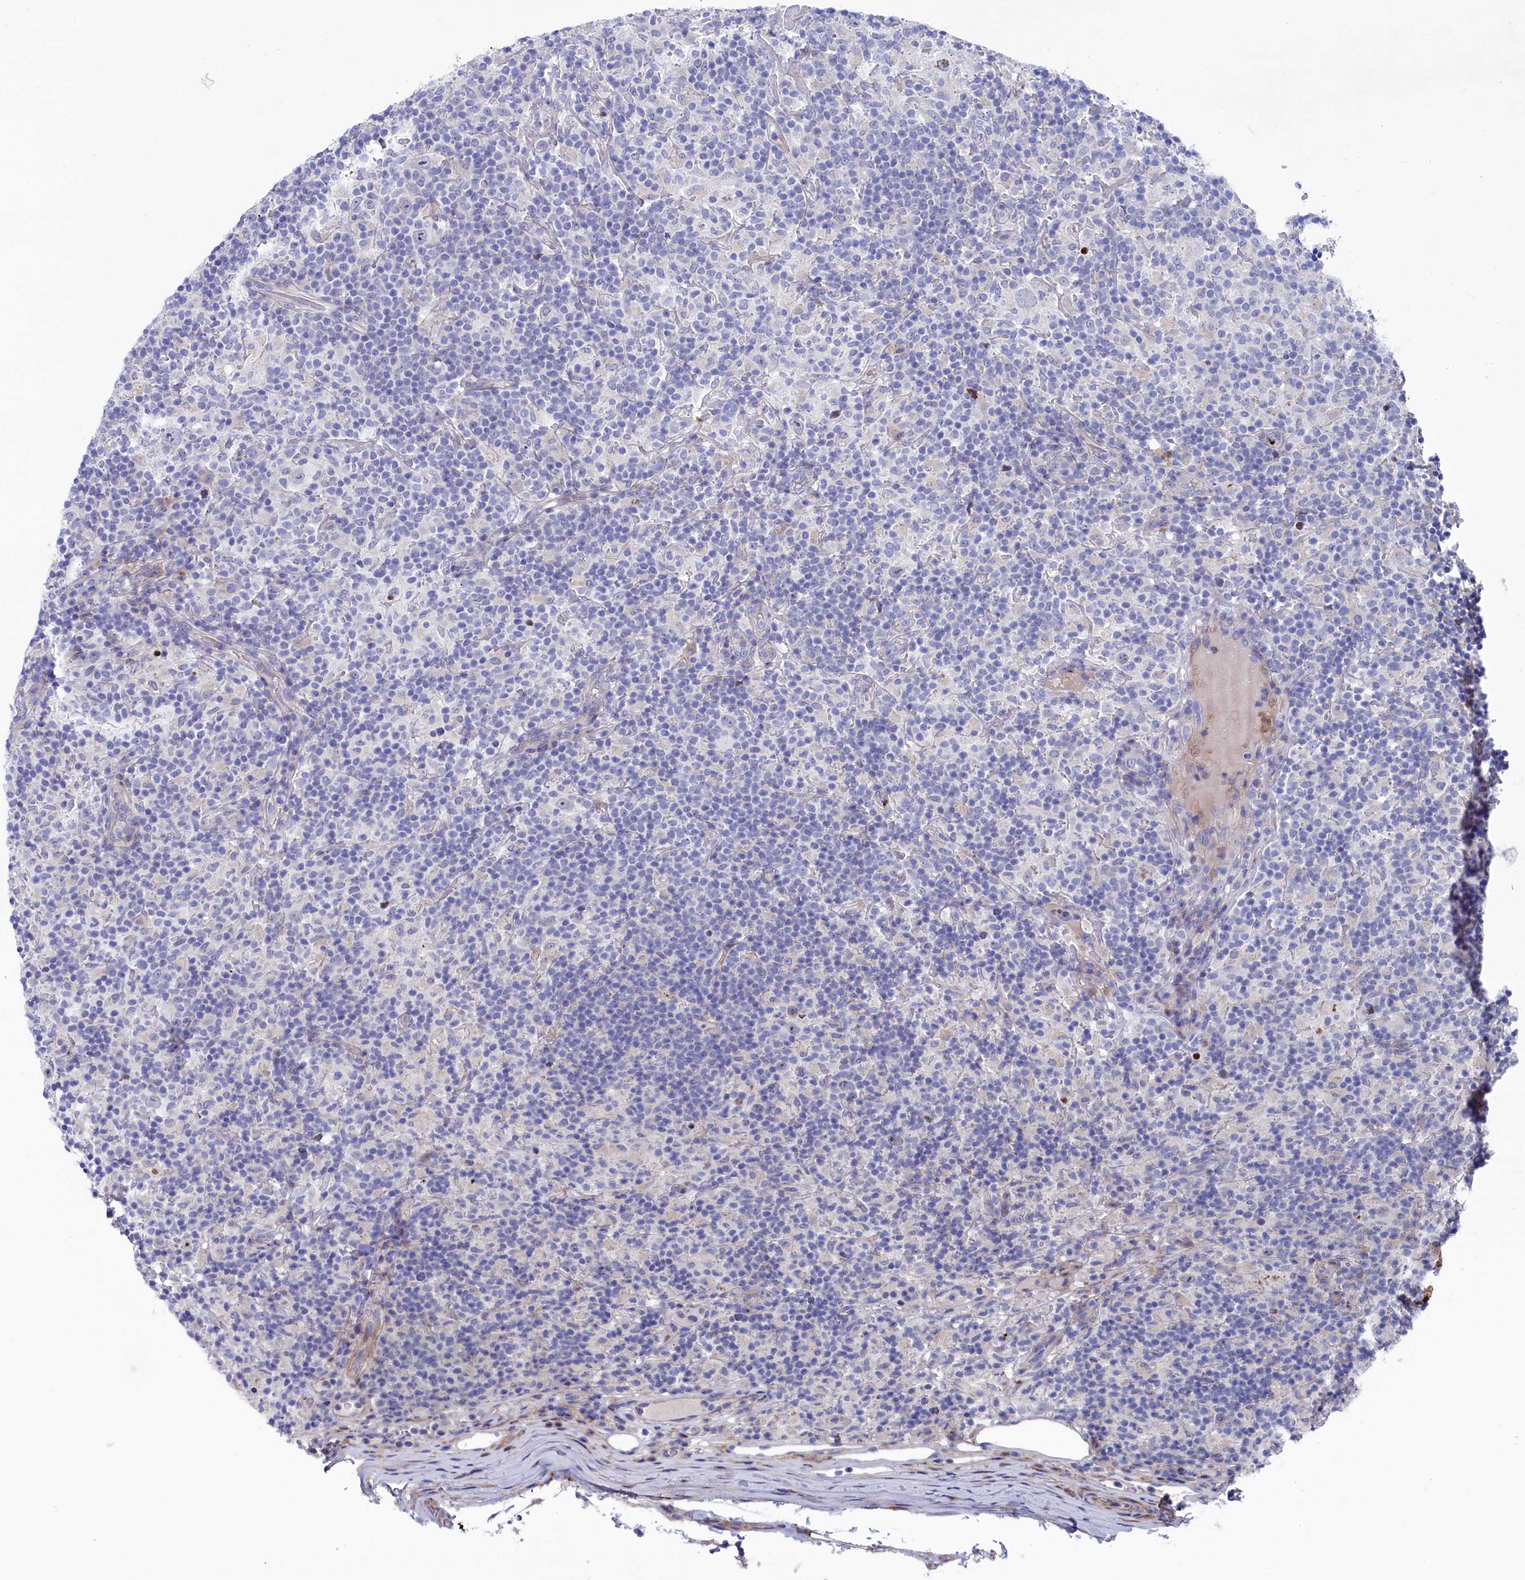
{"staining": {"intensity": "negative", "quantity": "none", "location": "none"}, "tissue": "lymphoma", "cell_type": "Tumor cells", "image_type": "cancer", "snomed": [{"axis": "morphology", "description": "Hodgkin's disease, NOS"}, {"axis": "topography", "description": "Lymph node"}], "caption": "Immunohistochemistry histopathology image of lymphoma stained for a protein (brown), which displays no positivity in tumor cells.", "gene": "NUDT7", "patient": {"sex": "male", "age": 70}}